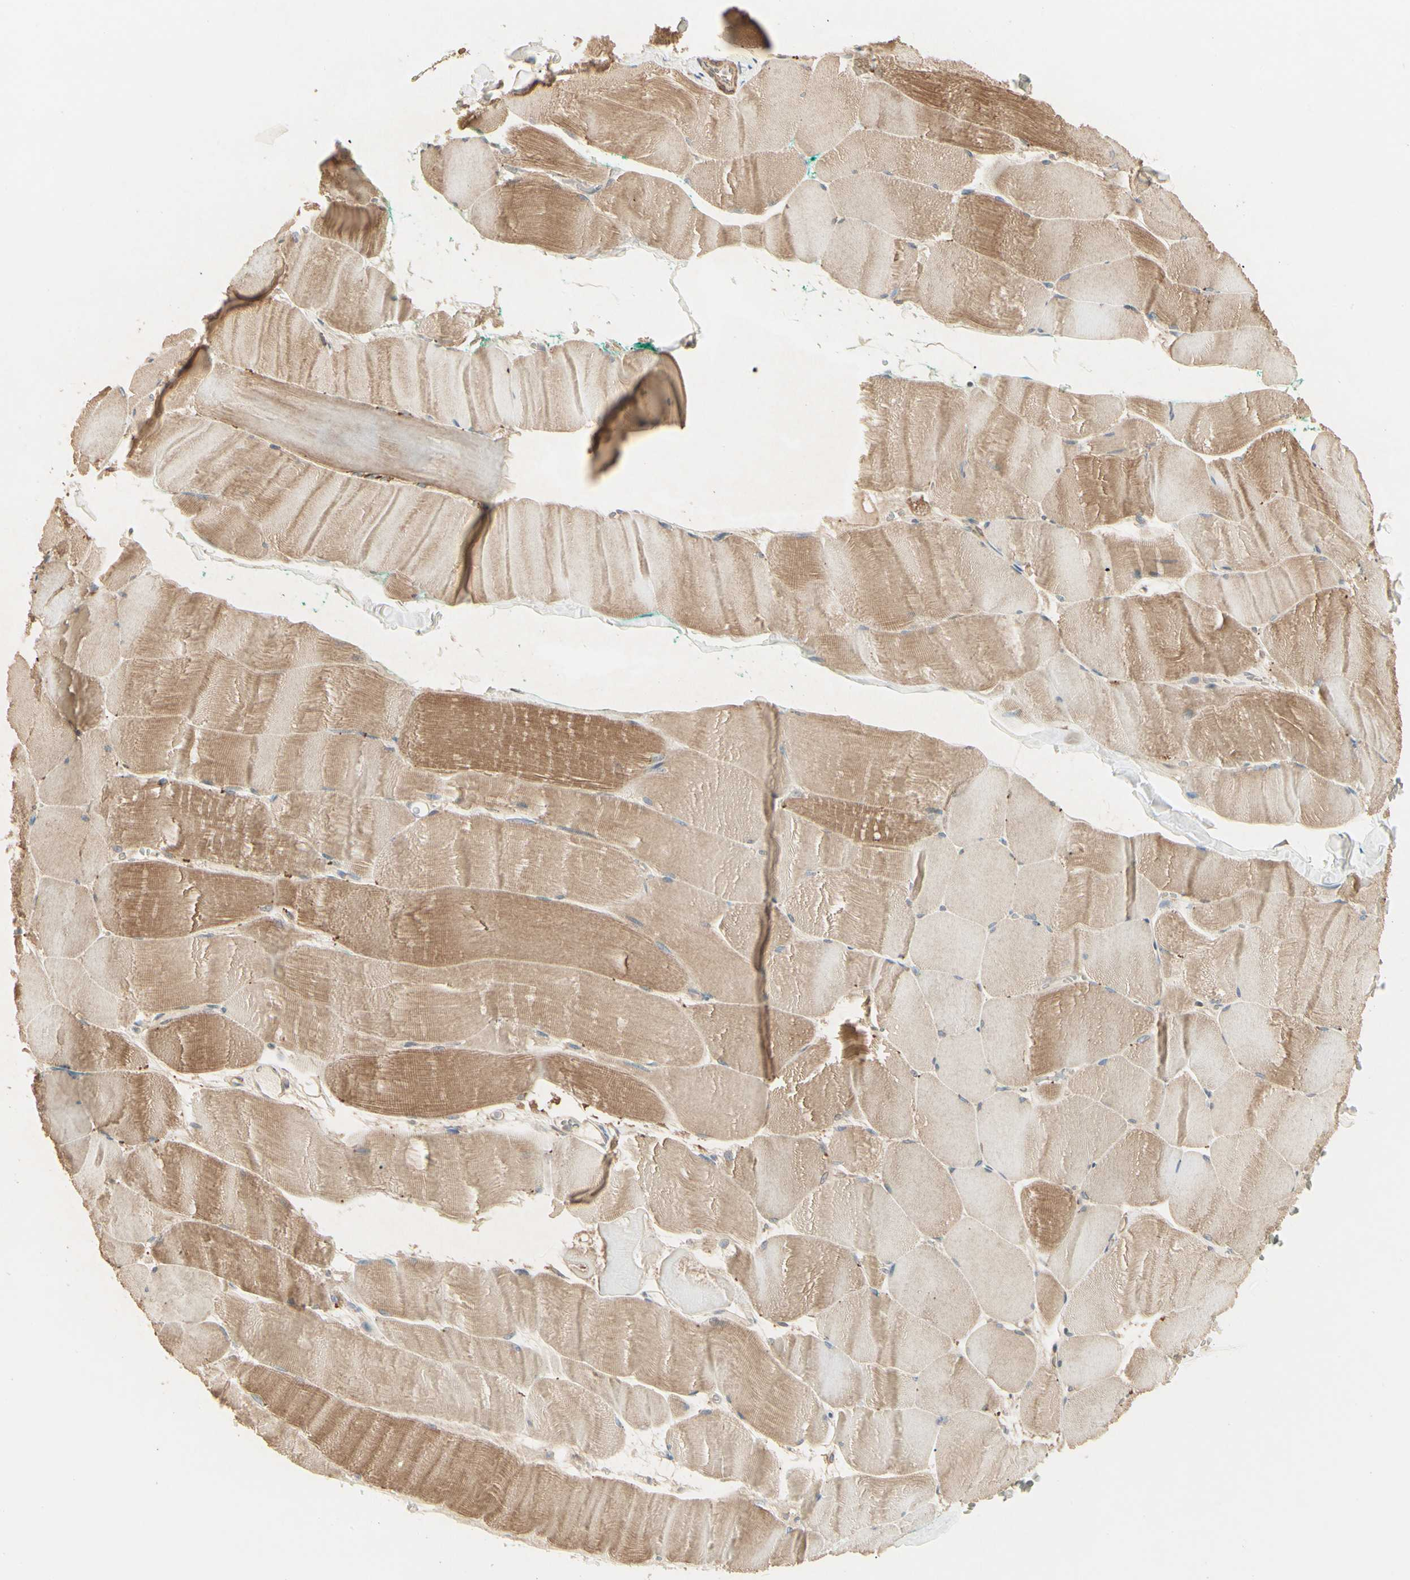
{"staining": {"intensity": "moderate", "quantity": "25%-75%", "location": "cytoplasmic/membranous"}, "tissue": "skeletal muscle", "cell_type": "Myocytes", "image_type": "normal", "snomed": [{"axis": "morphology", "description": "Normal tissue, NOS"}, {"axis": "morphology", "description": "Squamous cell carcinoma, NOS"}, {"axis": "topography", "description": "Skeletal muscle"}], "caption": "The micrograph exhibits immunohistochemical staining of normal skeletal muscle. There is moderate cytoplasmic/membranous positivity is identified in about 25%-75% of myocytes.", "gene": "IRAG1", "patient": {"sex": "male", "age": 51}}